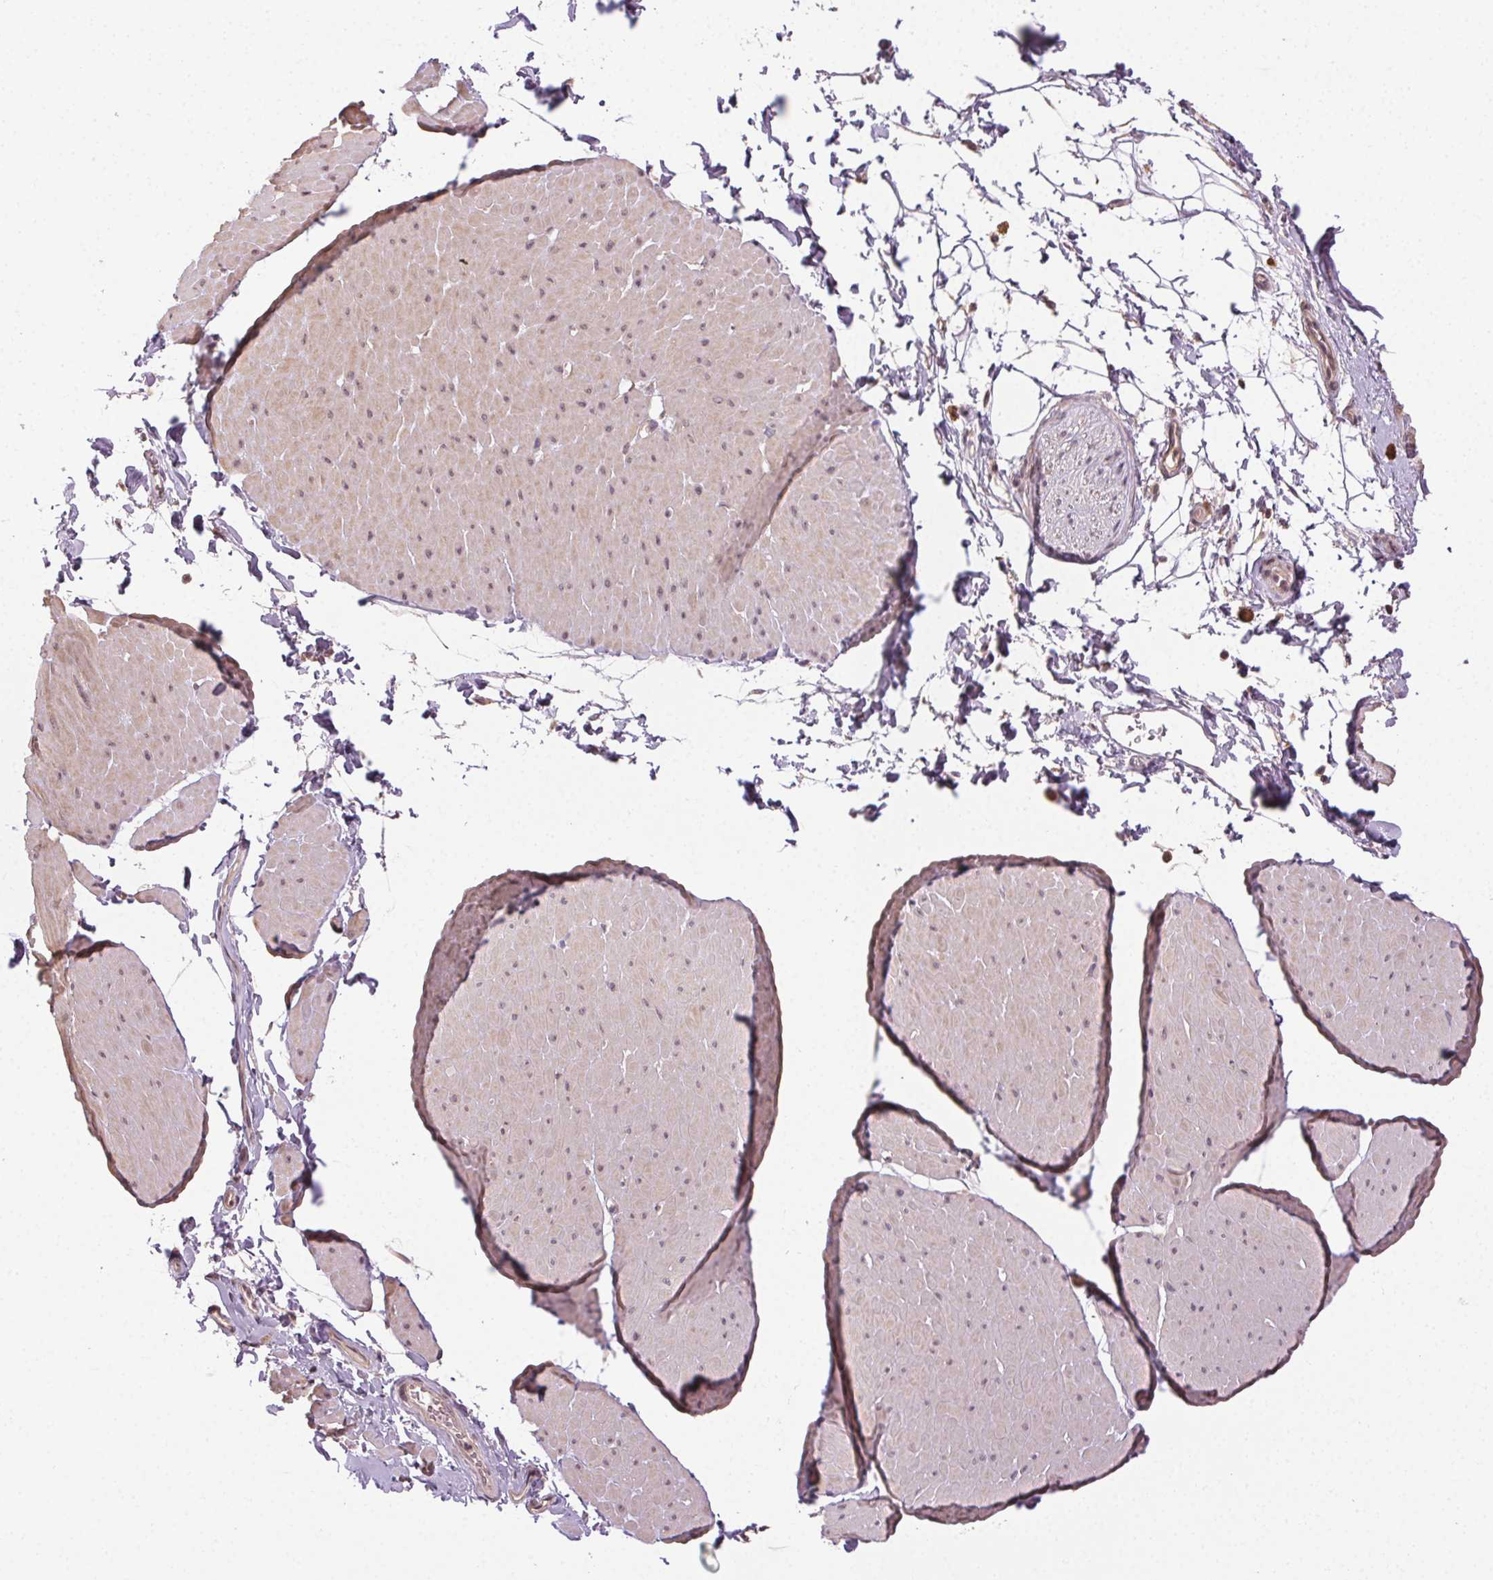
{"staining": {"intensity": "weak", "quantity": "<25%", "location": "cytoplasmic/membranous"}, "tissue": "adipose tissue", "cell_type": "Adipocytes", "image_type": "normal", "snomed": [{"axis": "morphology", "description": "Normal tissue, NOS"}, {"axis": "topography", "description": "Smooth muscle"}, {"axis": "topography", "description": "Peripheral nerve tissue"}], "caption": "High magnification brightfield microscopy of unremarkable adipose tissue stained with DAB (brown) and counterstained with hematoxylin (blue): adipocytes show no significant staining. The staining is performed using DAB (3,3'-diaminobenzidine) brown chromogen with nuclei counter-stained in using hematoxylin.", "gene": "ATP1B3", "patient": {"sex": "male", "age": 58}}